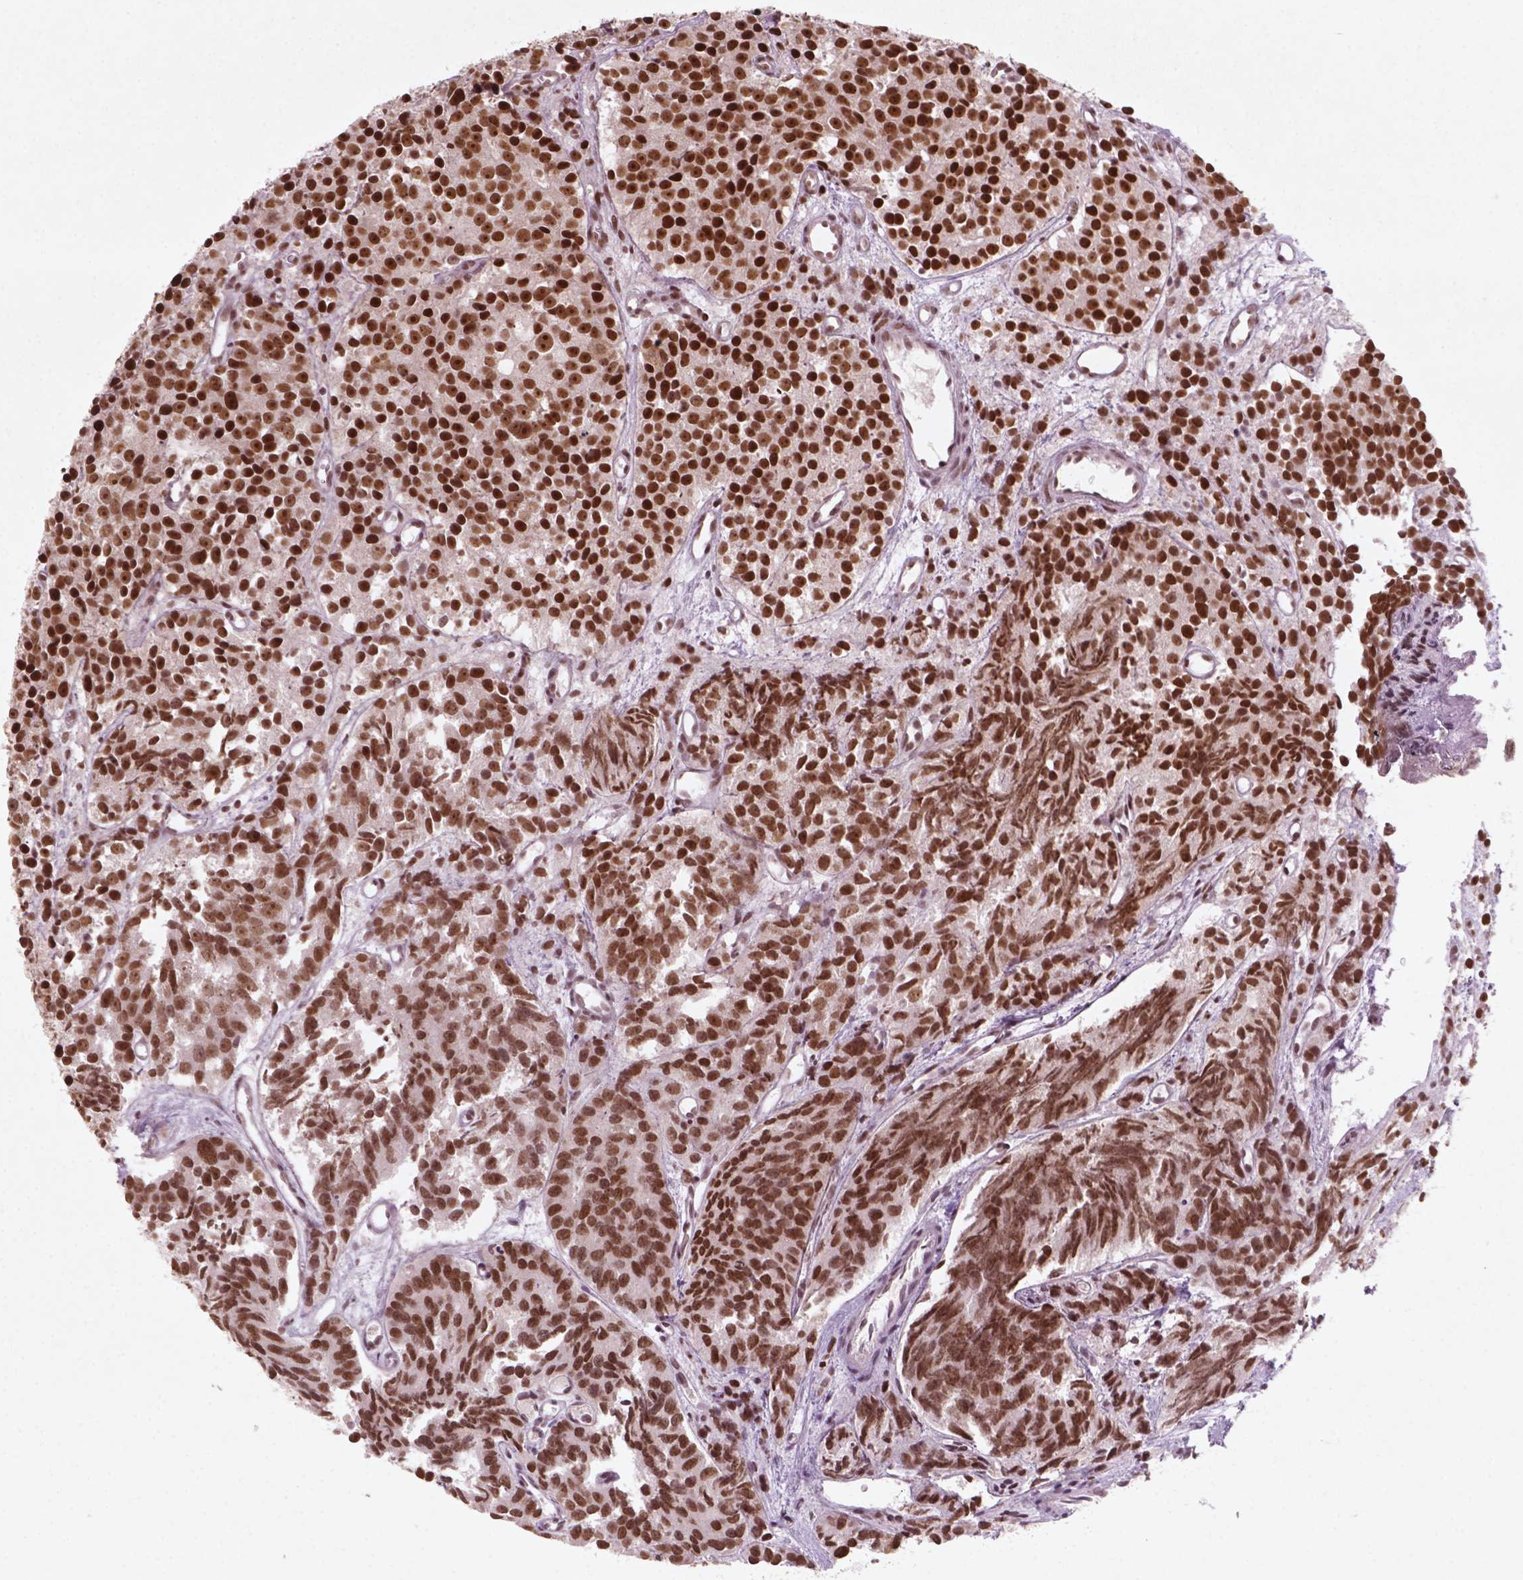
{"staining": {"intensity": "strong", "quantity": ">75%", "location": "nuclear"}, "tissue": "prostate cancer", "cell_type": "Tumor cells", "image_type": "cancer", "snomed": [{"axis": "morphology", "description": "Adenocarcinoma, High grade"}, {"axis": "topography", "description": "Prostate"}], "caption": "Tumor cells demonstrate high levels of strong nuclear staining in about >75% of cells in human prostate cancer. (DAB IHC with brightfield microscopy, high magnification).", "gene": "HMG20B", "patient": {"sex": "male", "age": 77}}